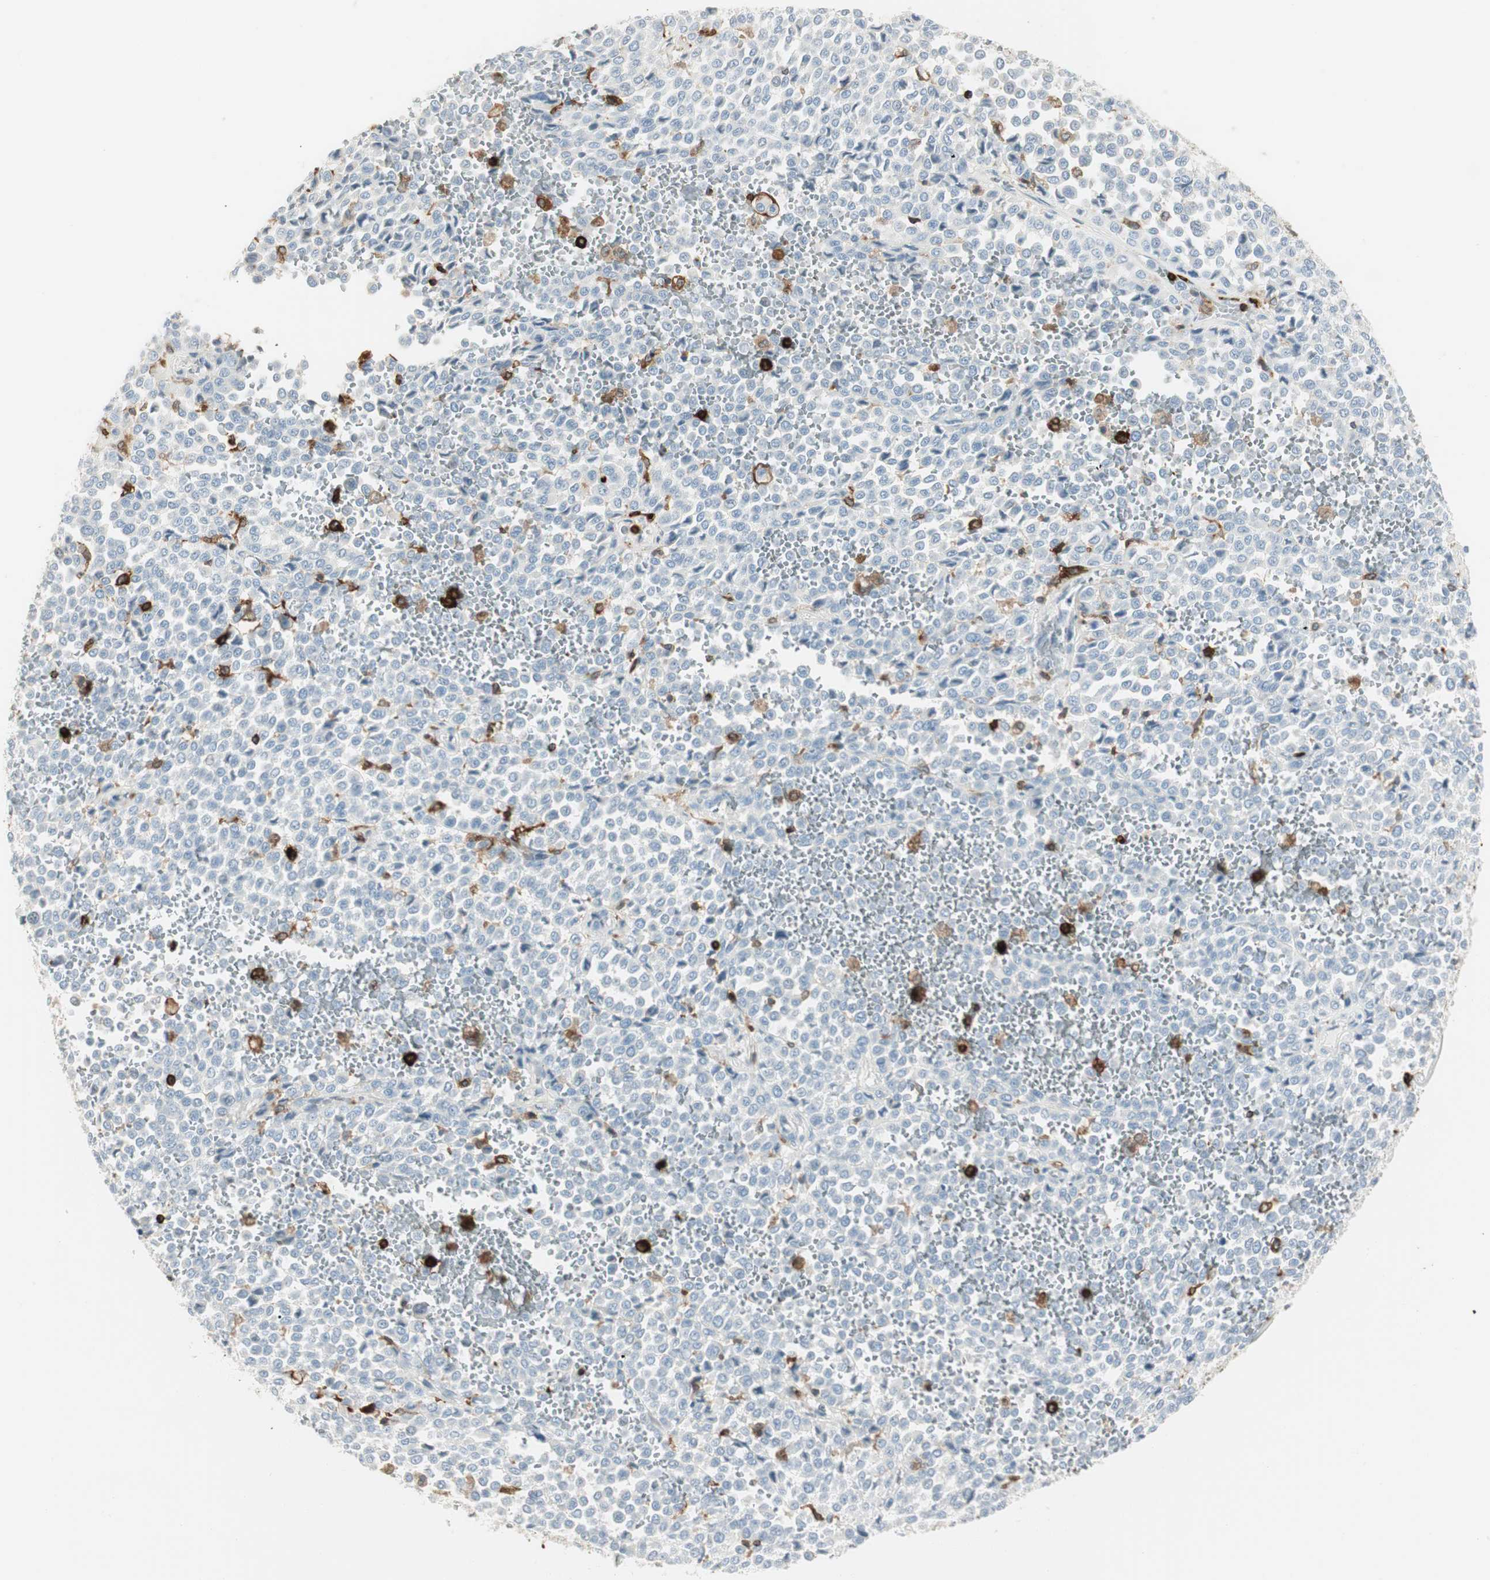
{"staining": {"intensity": "negative", "quantity": "none", "location": "none"}, "tissue": "melanoma", "cell_type": "Tumor cells", "image_type": "cancer", "snomed": [{"axis": "morphology", "description": "Malignant melanoma, Metastatic site"}, {"axis": "topography", "description": "Pancreas"}], "caption": "The immunohistochemistry photomicrograph has no significant positivity in tumor cells of malignant melanoma (metastatic site) tissue.", "gene": "ITGB2", "patient": {"sex": "female", "age": 30}}